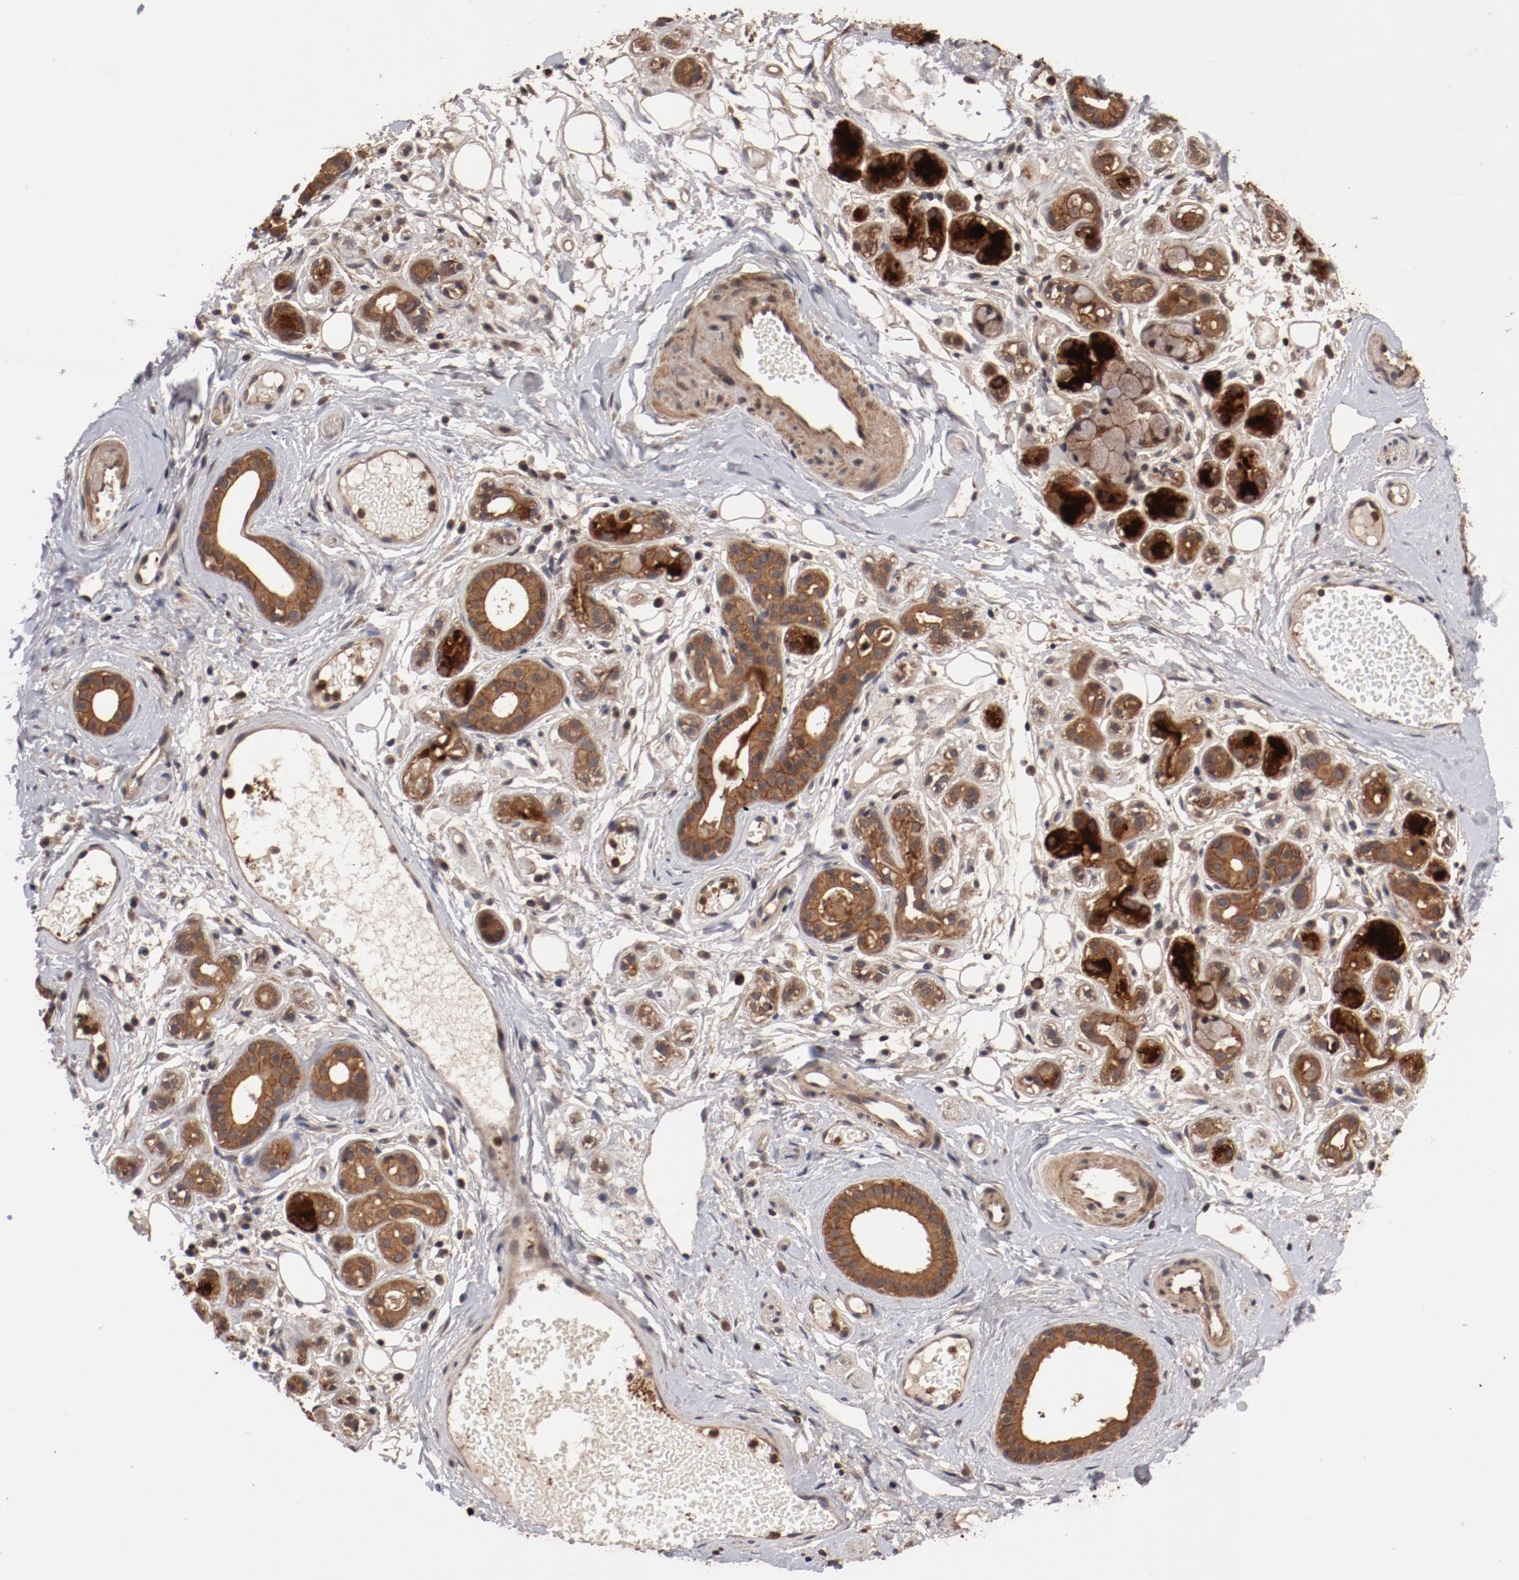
{"staining": {"intensity": "strong", "quantity": ">75%", "location": "cytoplasmic/membranous"}, "tissue": "salivary gland", "cell_type": "Glandular cells", "image_type": "normal", "snomed": [{"axis": "morphology", "description": "Normal tissue, NOS"}, {"axis": "topography", "description": "Salivary gland"}], "caption": "IHC of unremarkable human salivary gland displays high levels of strong cytoplasmic/membranous positivity in about >75% of glandular cells. (DAB IHC, brown staining for protein, blue staining for nuclei).", "gene": "GUF1", "patient": {"sex": "male", "age": 54}}